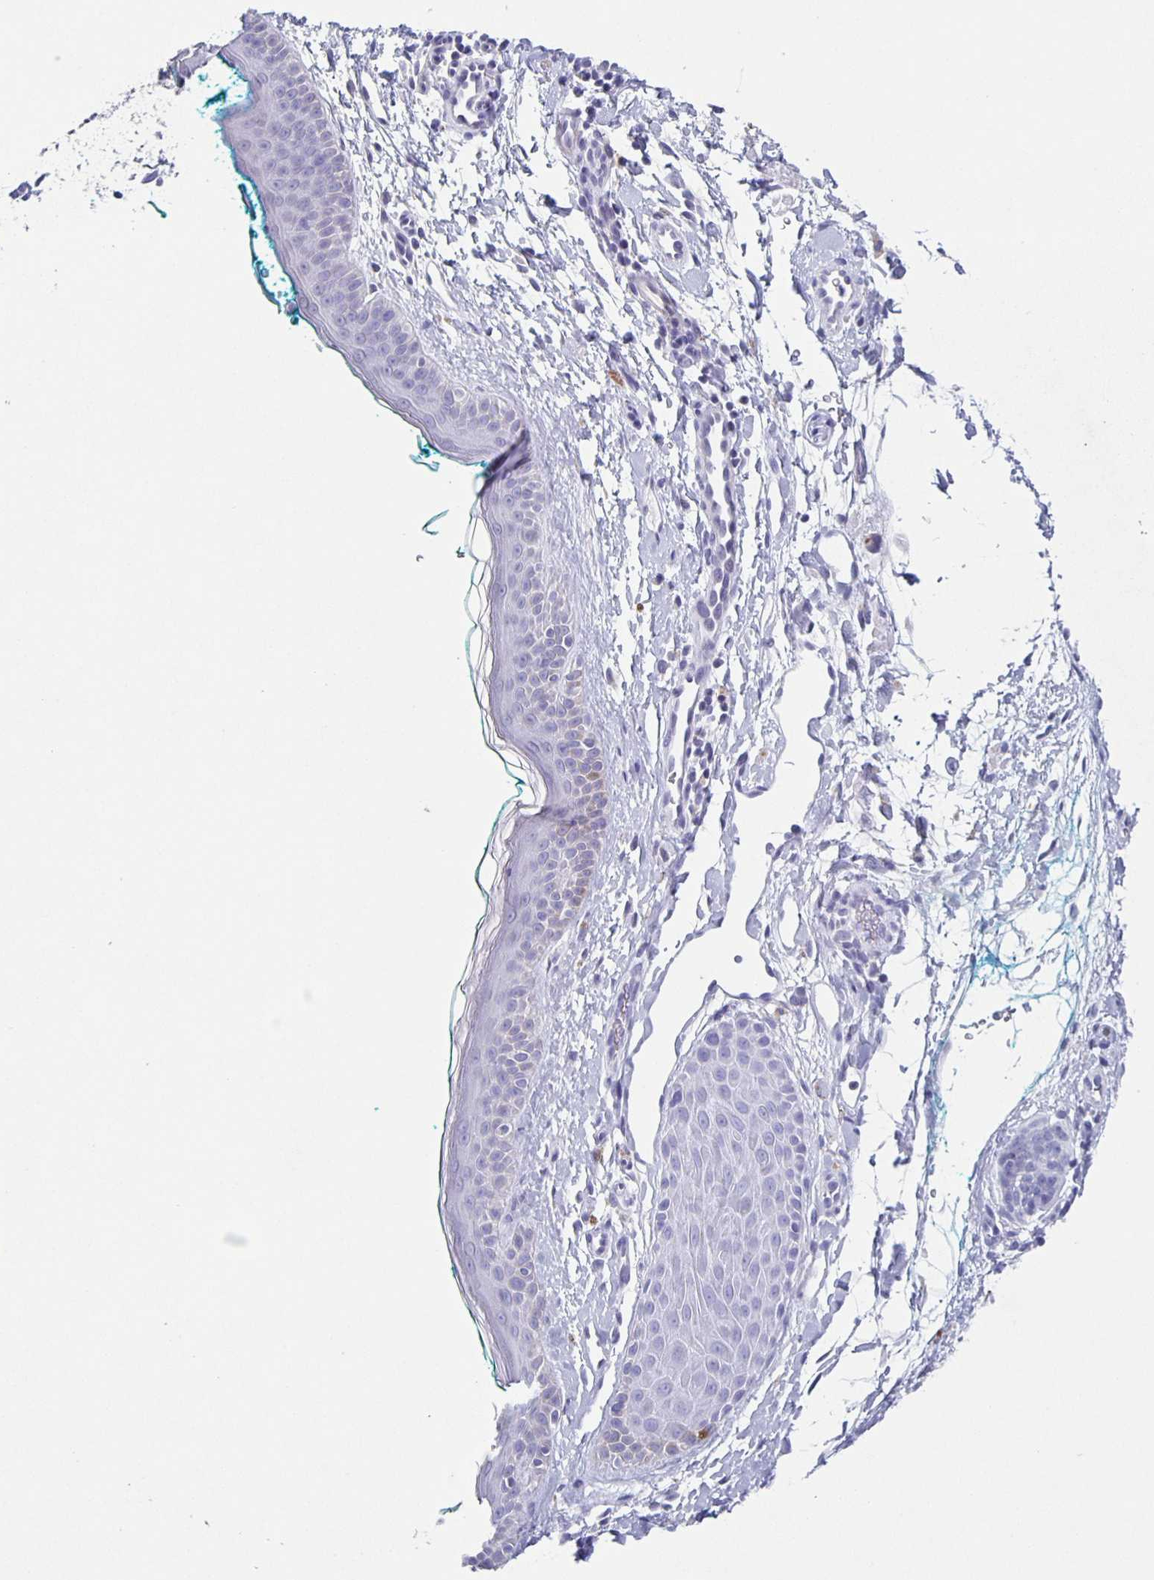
{"staining": {"intensity": "negative", "quantity": "none", "location": "none"}, "tissue": "skin cancer", "cell_type": "Tumor cells", "image_type": "cancer", "snomed": [{"axis": "morphology", "description": "Basal cell carcinoma"}, {"axis": "topography", "description": "Skin"}, {"axis": "topography", "description": "Skin of face"}], "caption": "Protein analysis of skin cancer (basal cell carcinoma) demonstrates no significant positivity in tumor cells.", "gene": "CARNS1", "patient": {"sex": "male", "age": 83}}